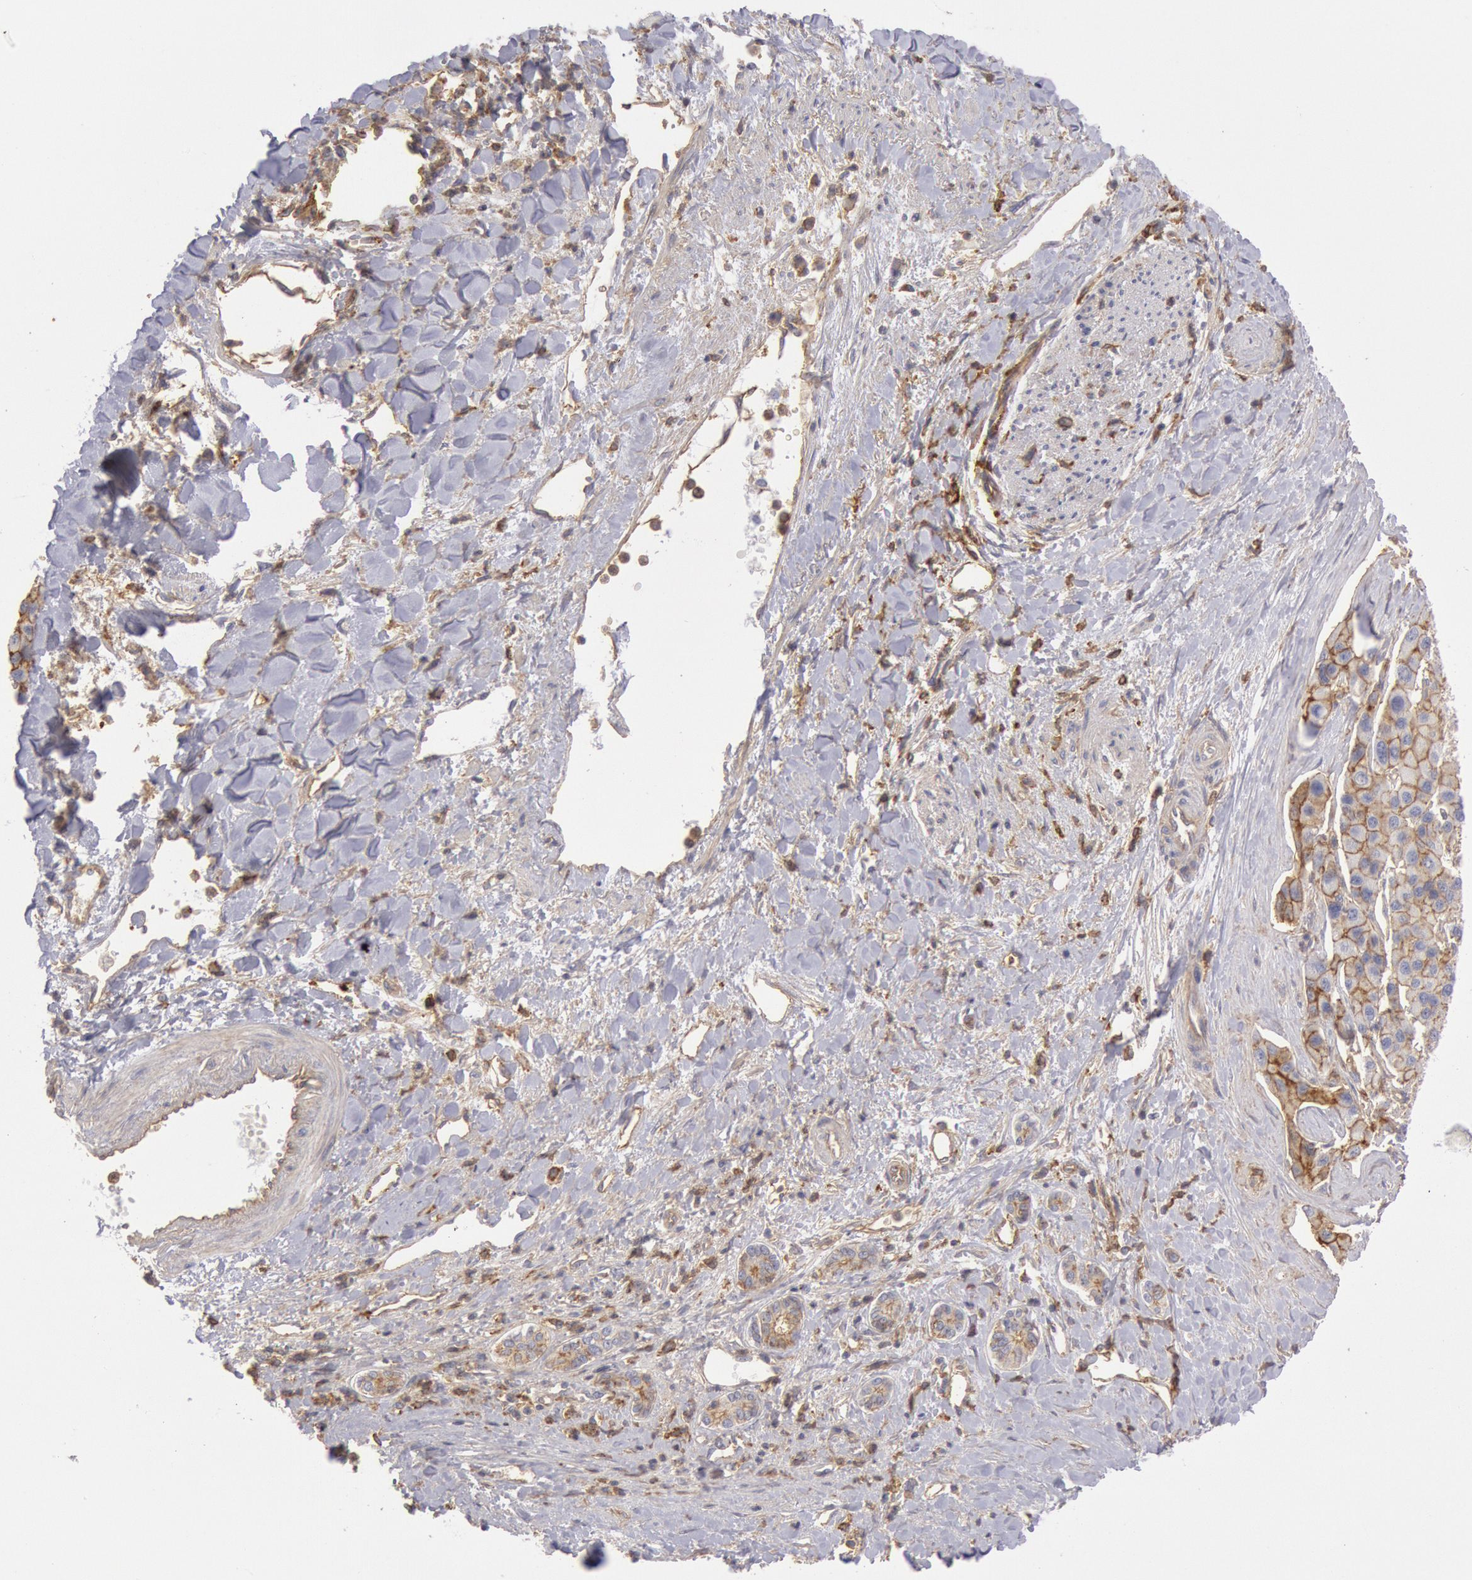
{"staining": {"intensity": "moderate", "quantity": ">75%", "location": "cytoplasmic/membranous"}, "tissue": "liver cancer", "cell_type": "Tumor cells", "image_type": "cancer", "snomed": [{"axis": "morphology", "description": "Carcinoma, Hepatocellular, NOS"}, {"axis": "topography", "description": "Liver"}], "caption": "Liver hepatocellular carcinoma stained for a protein (brown) reveals moderate cytoplasmic/membranous positive expression in about >75% of tumor cells.", "gene": "SNAP23", "patient": {"sex": "female", "age": 85}}